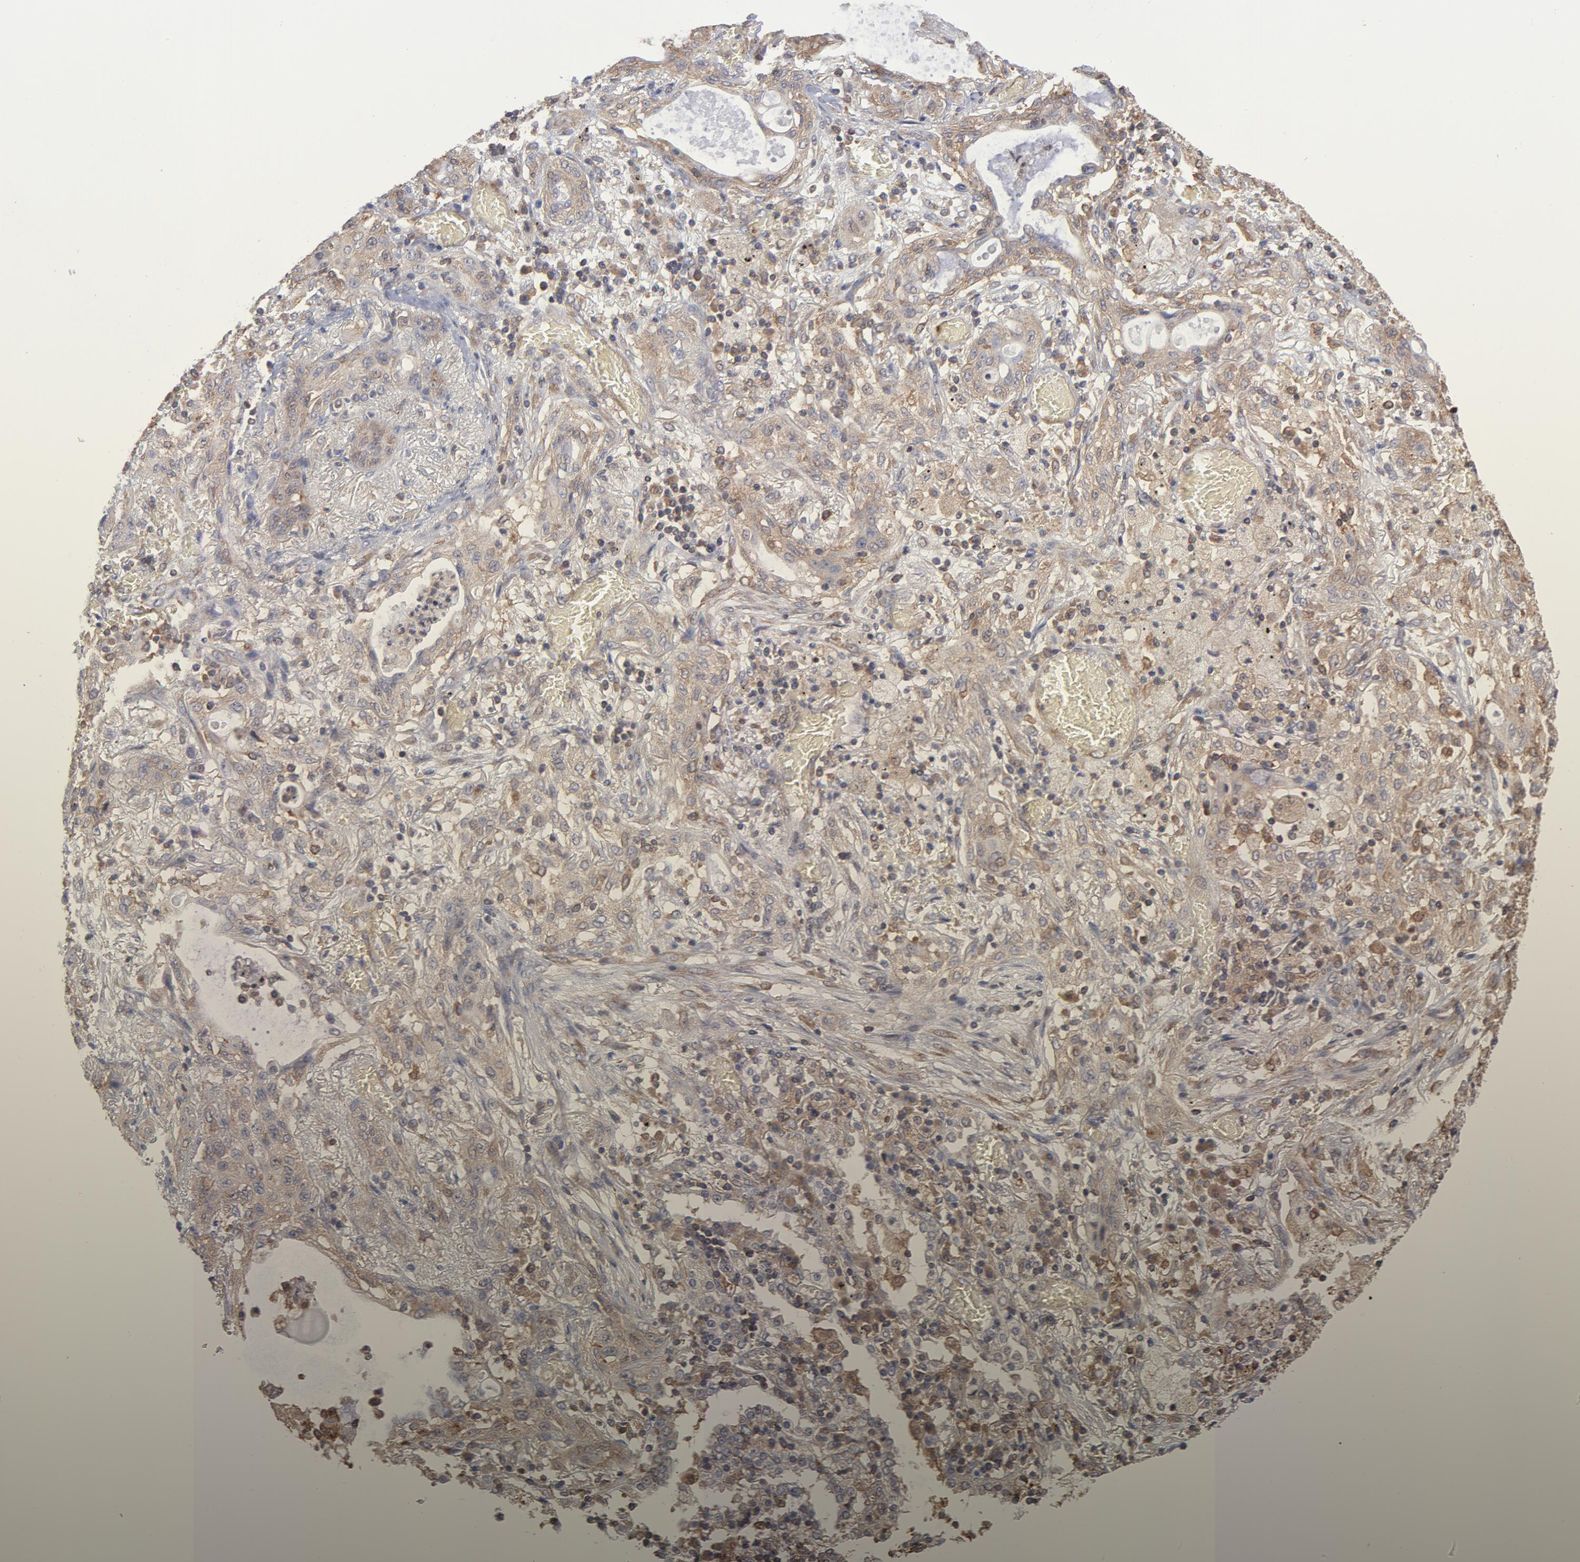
{"staining": {"intensity": "weak", "quantity": "25%-75%", "location": "cytoplasmic/membranous"}, "tissue": "lung cancer", "cell_type": "Tumor cells", "image_type": "cancer", "snomed": [{"axis": "morphology", "description": "Squamous cell carcinoma, NOS"}, {"axis": "topography", "description": "Lung"}], "caption": "Weak cytoplasmic/membranous positivity for a protein is identified in approximately 25%-75% of tumor cells of squamous cell carcinoma (lung) using immunohistochemistry.", "gene": "MAPRE1", "patient": {"sex": "female", "age": 47}}